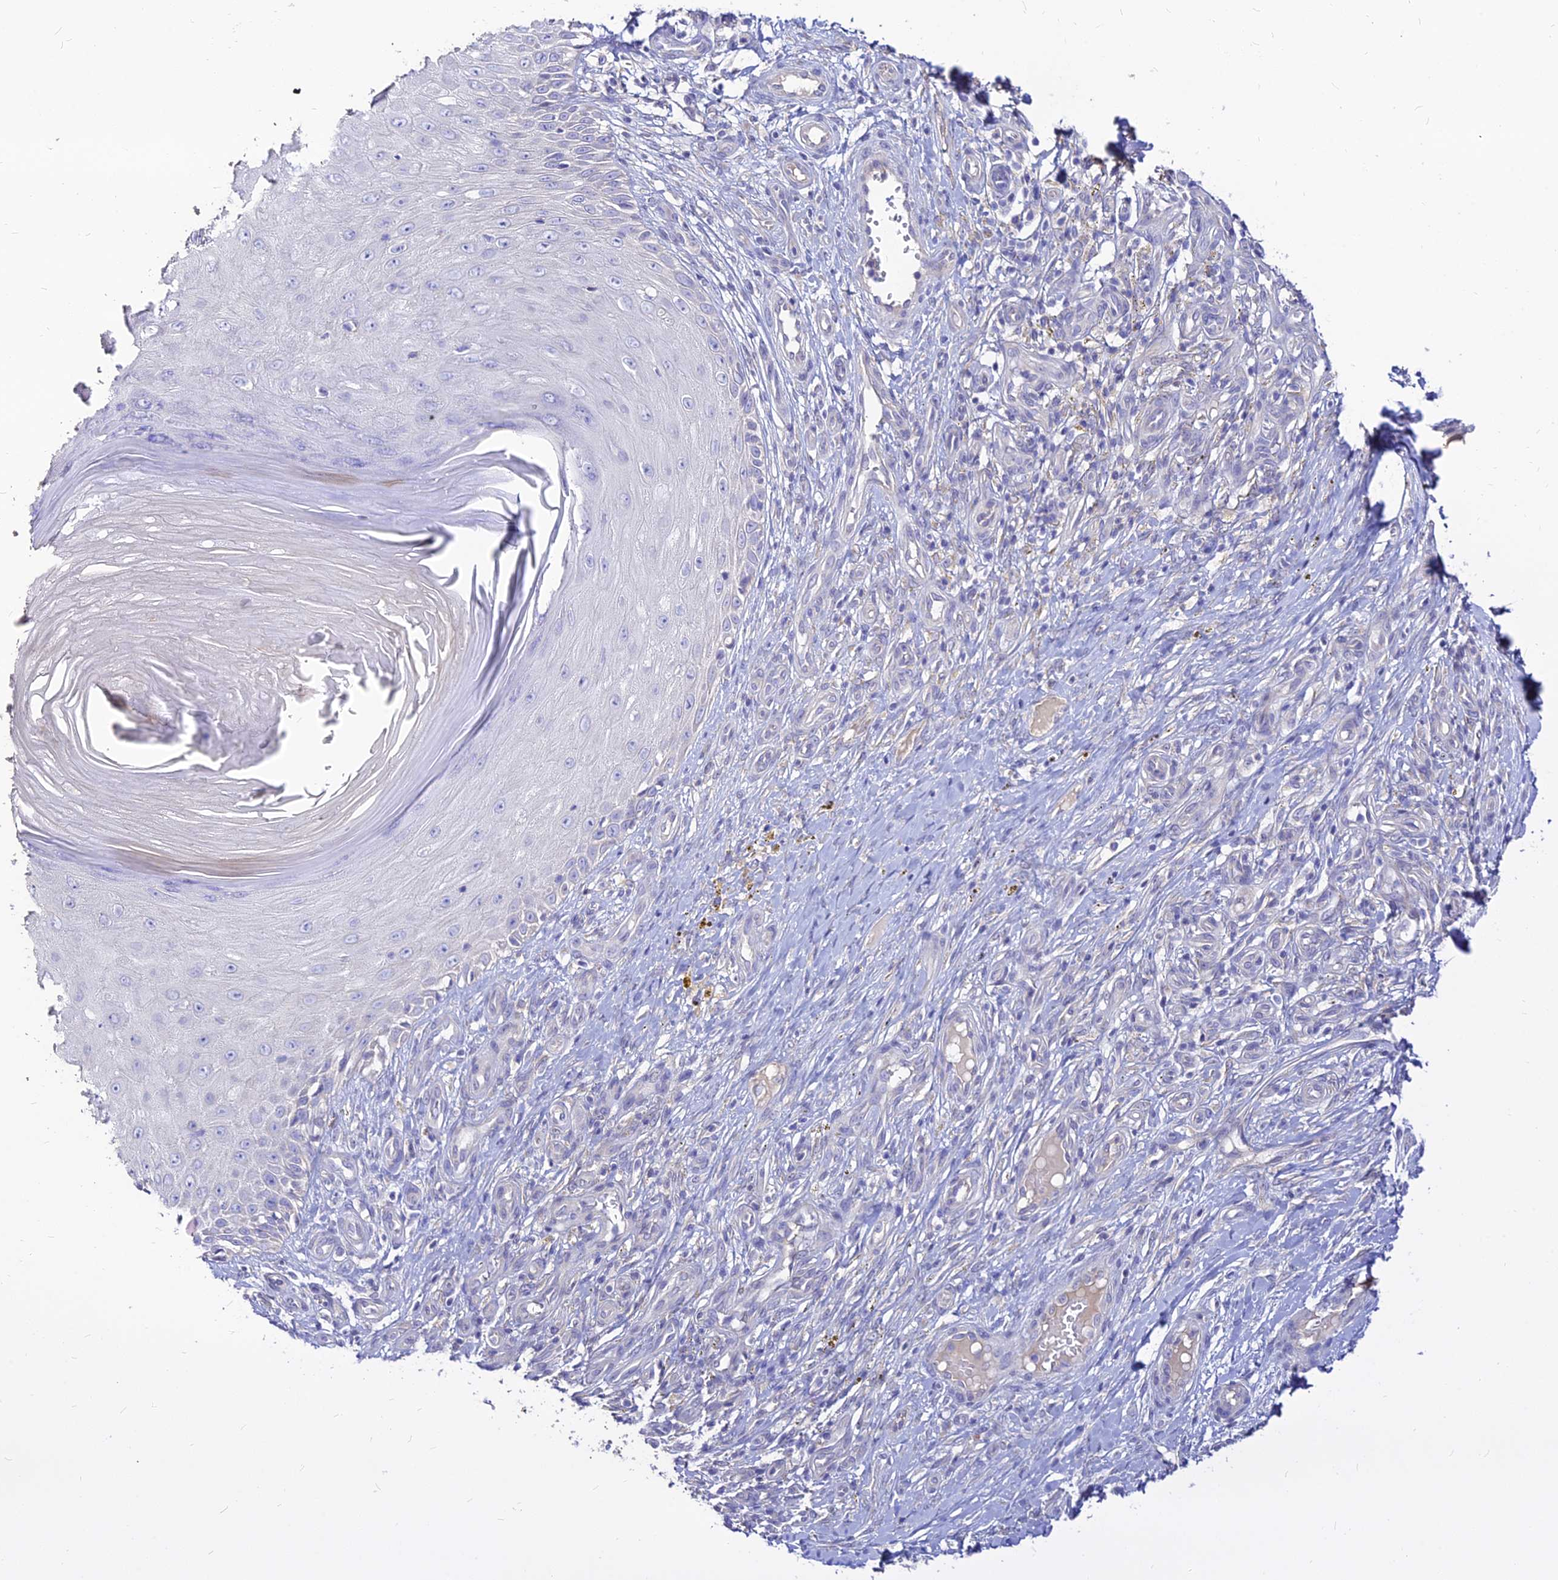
{"staining": {"intensity": "negative", "quantity": "none", "location": "none"}, "tissue": "skin cancer", "cell_type": "Tumor cells", "image_type": "cancer", "snomed": [{"axis": "morphology", "description": "Basal cell carcinoma"}, {"axis": "topography", "description": "Skin"}], "caption": "IHC image of human skin basal cell carcinoma stained for a protein (brown), which reveals no positivity in tumor cells.", "gene": "CZIB", "patient": {"sex": "male", "age": 88}}